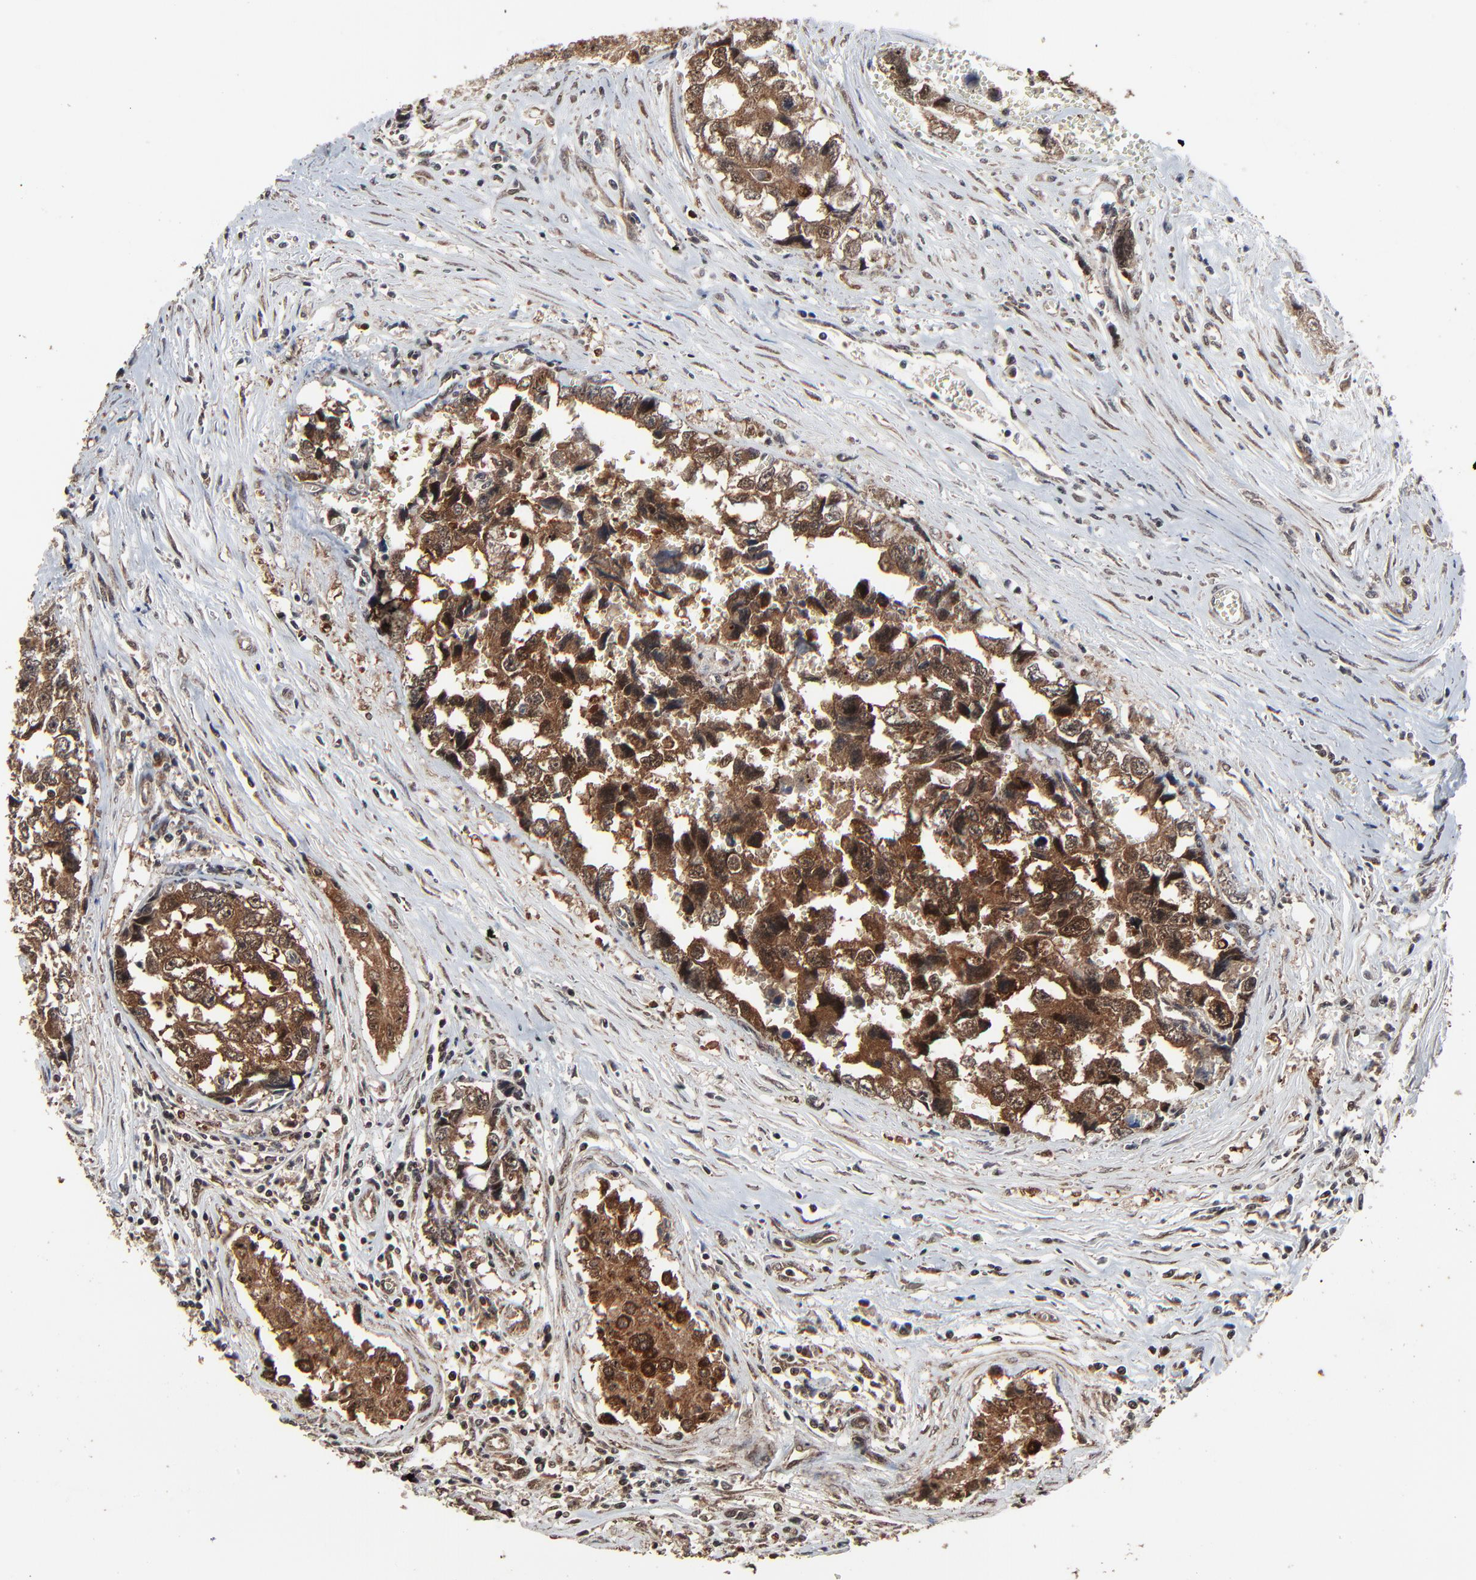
{"staining": {"intensity": "moderate", "quantity": ">75%", "location": "cytoplasmic/membranous,nuclear"}, "tissue": "testis cancer", "cell_type": "Tumor cells", "image_type": "cancer", "snomed": [{"axis": "morphology", "description": "Carcinoma, Embryonal, NOS"}, {"axis": "topography", "description": "Testis"}], "caption": "Protein staining of embryonal carcinoma (testis) tissue reveals moderate cytoplasmic/membranous and nuclear expression in about >75% of tumor cells. (DAB IHC, brown staining for protein, blue staining for nuclei).", "gene": "RHOJ", "patient": {"sex": "male", "age": 31}}